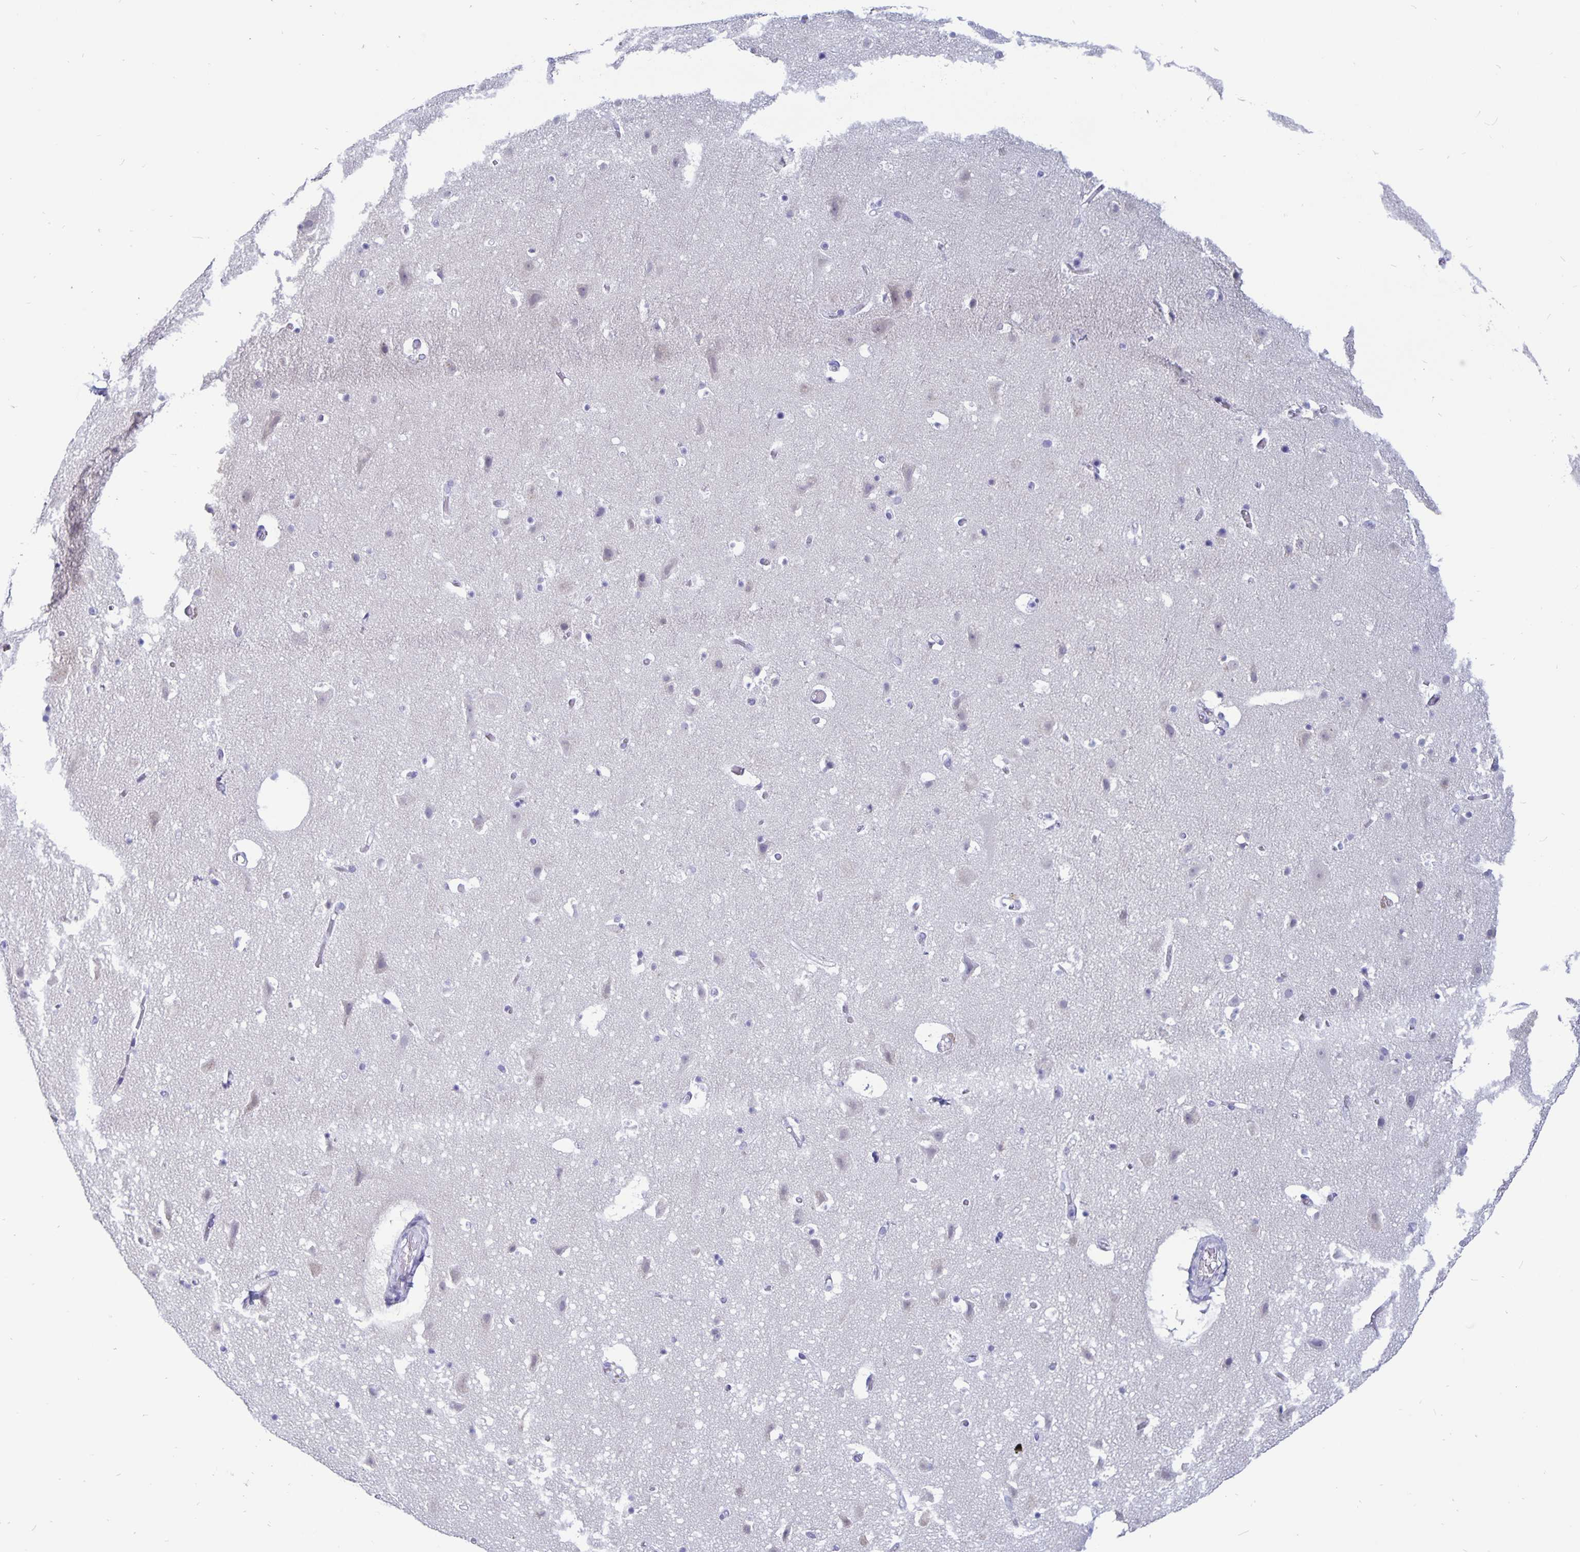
{"staining": {"intensity": "negative", "quantity": "none", "location": "none"}, "tissue": "cerebral cortex", "cell_type": "Endothelial cells", "image_type": "normal", "snomed": [{"axis": "morphology", "description": "Normal tissue, NOS"}, {"axis": "topography", "description": "Cerebral cortex"}], "caption": "A histopathology image of human cerebral cortex is negative for staining in endothelial cells. (DAB immunohistochemistry with hematoxylin counter stain).", "gene": "BPIFA3", "patient": {"sex": "female", "age": 42}}